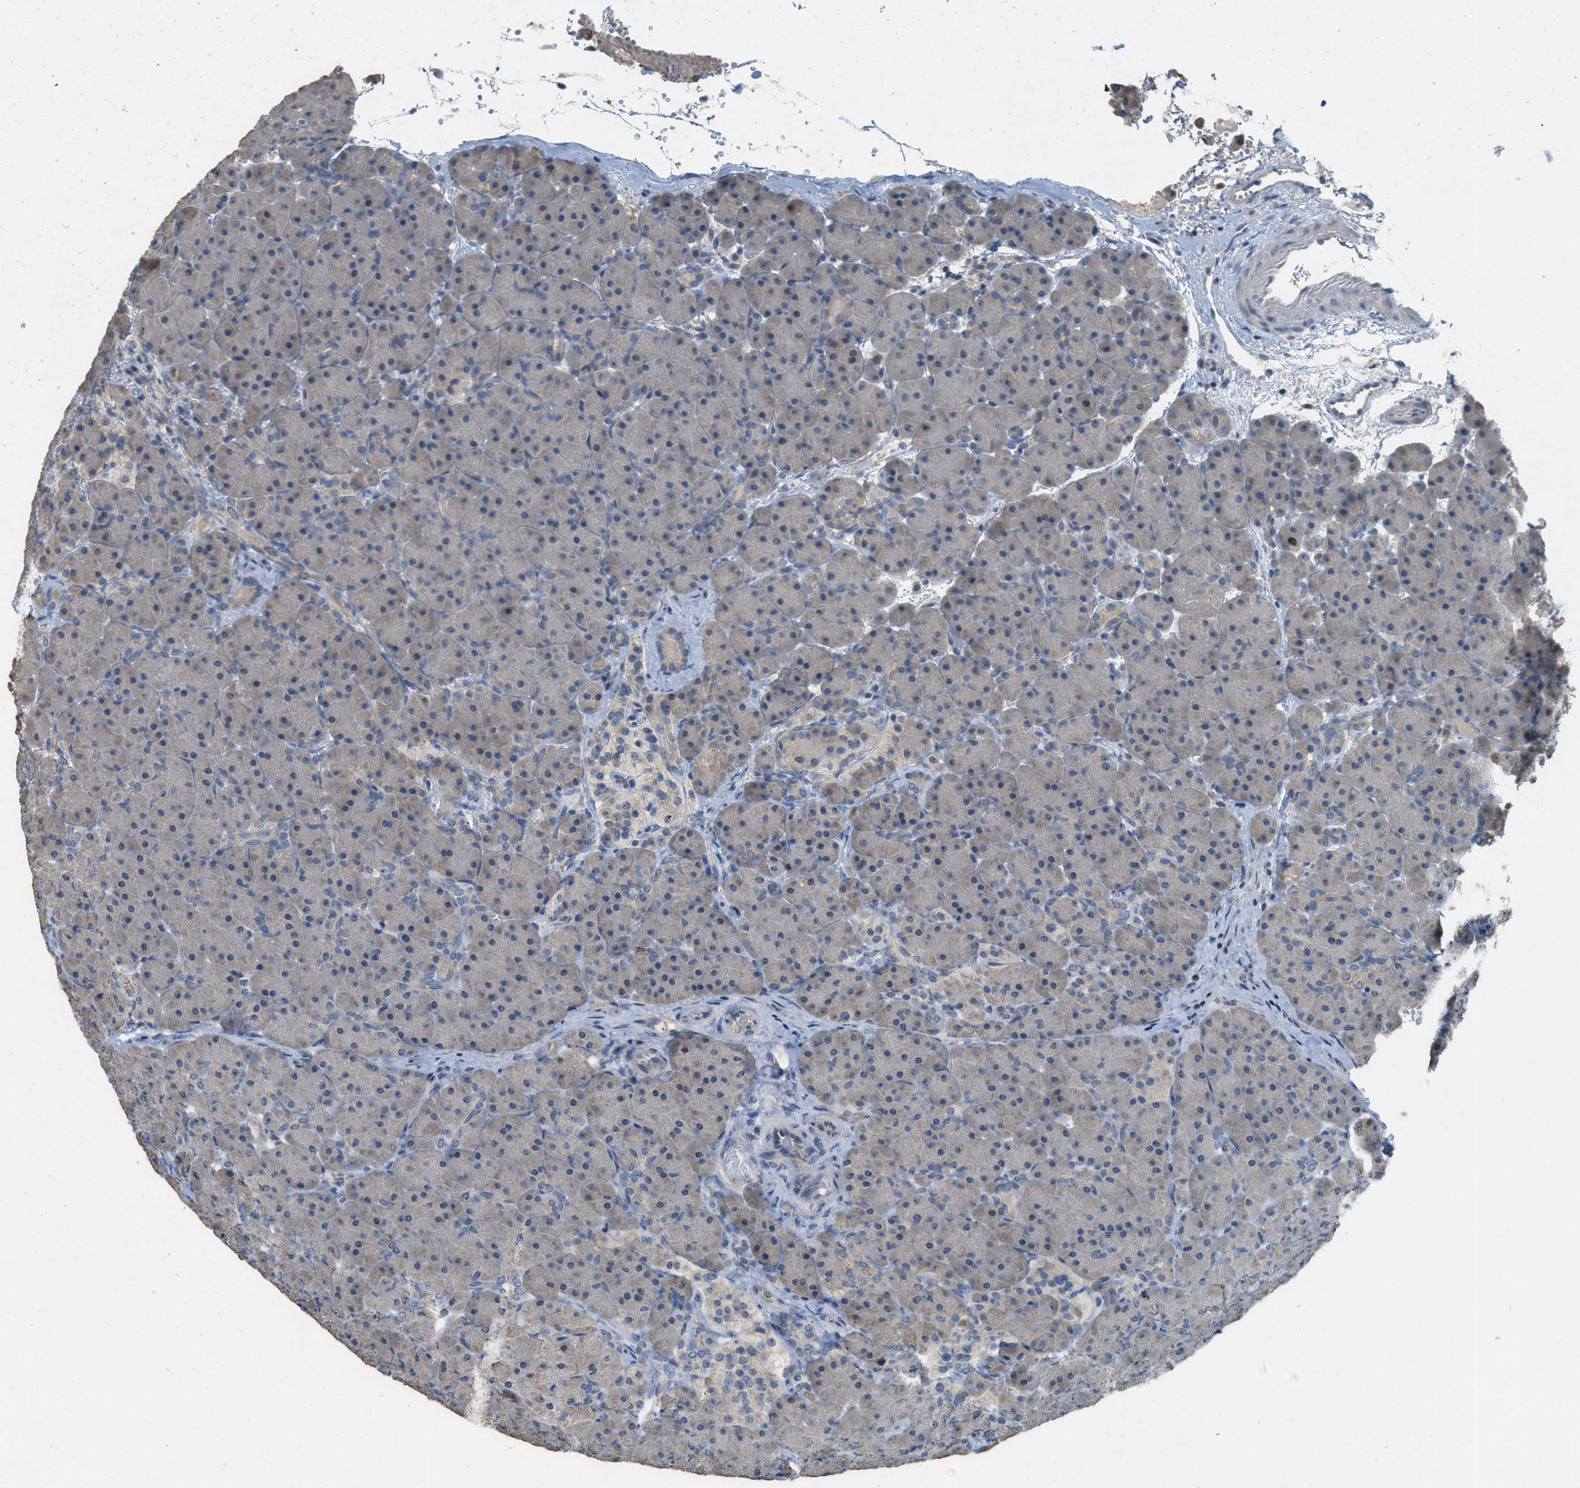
{"staining": {"intensity": "moderate", "quantity": "<25%", "location": "cytoplasmic/membranous"}, "tissue": "pancreas", "cell_type": "Exocrine glandular cells", "image_type": "normal", "snomed": [{"axis": "morphology", "description": "Normal tissue, NOS"}, {"axis": "topography", "description": "Pancreas"}], "caption": "This is a histology image of IHC staining of benign pancreas, which shows moderate expression in the cytoplasmic/membranous of exocrine glandular cells.", "gene": "MIS18A", "patient": {"sex": "male", "age": 66}}